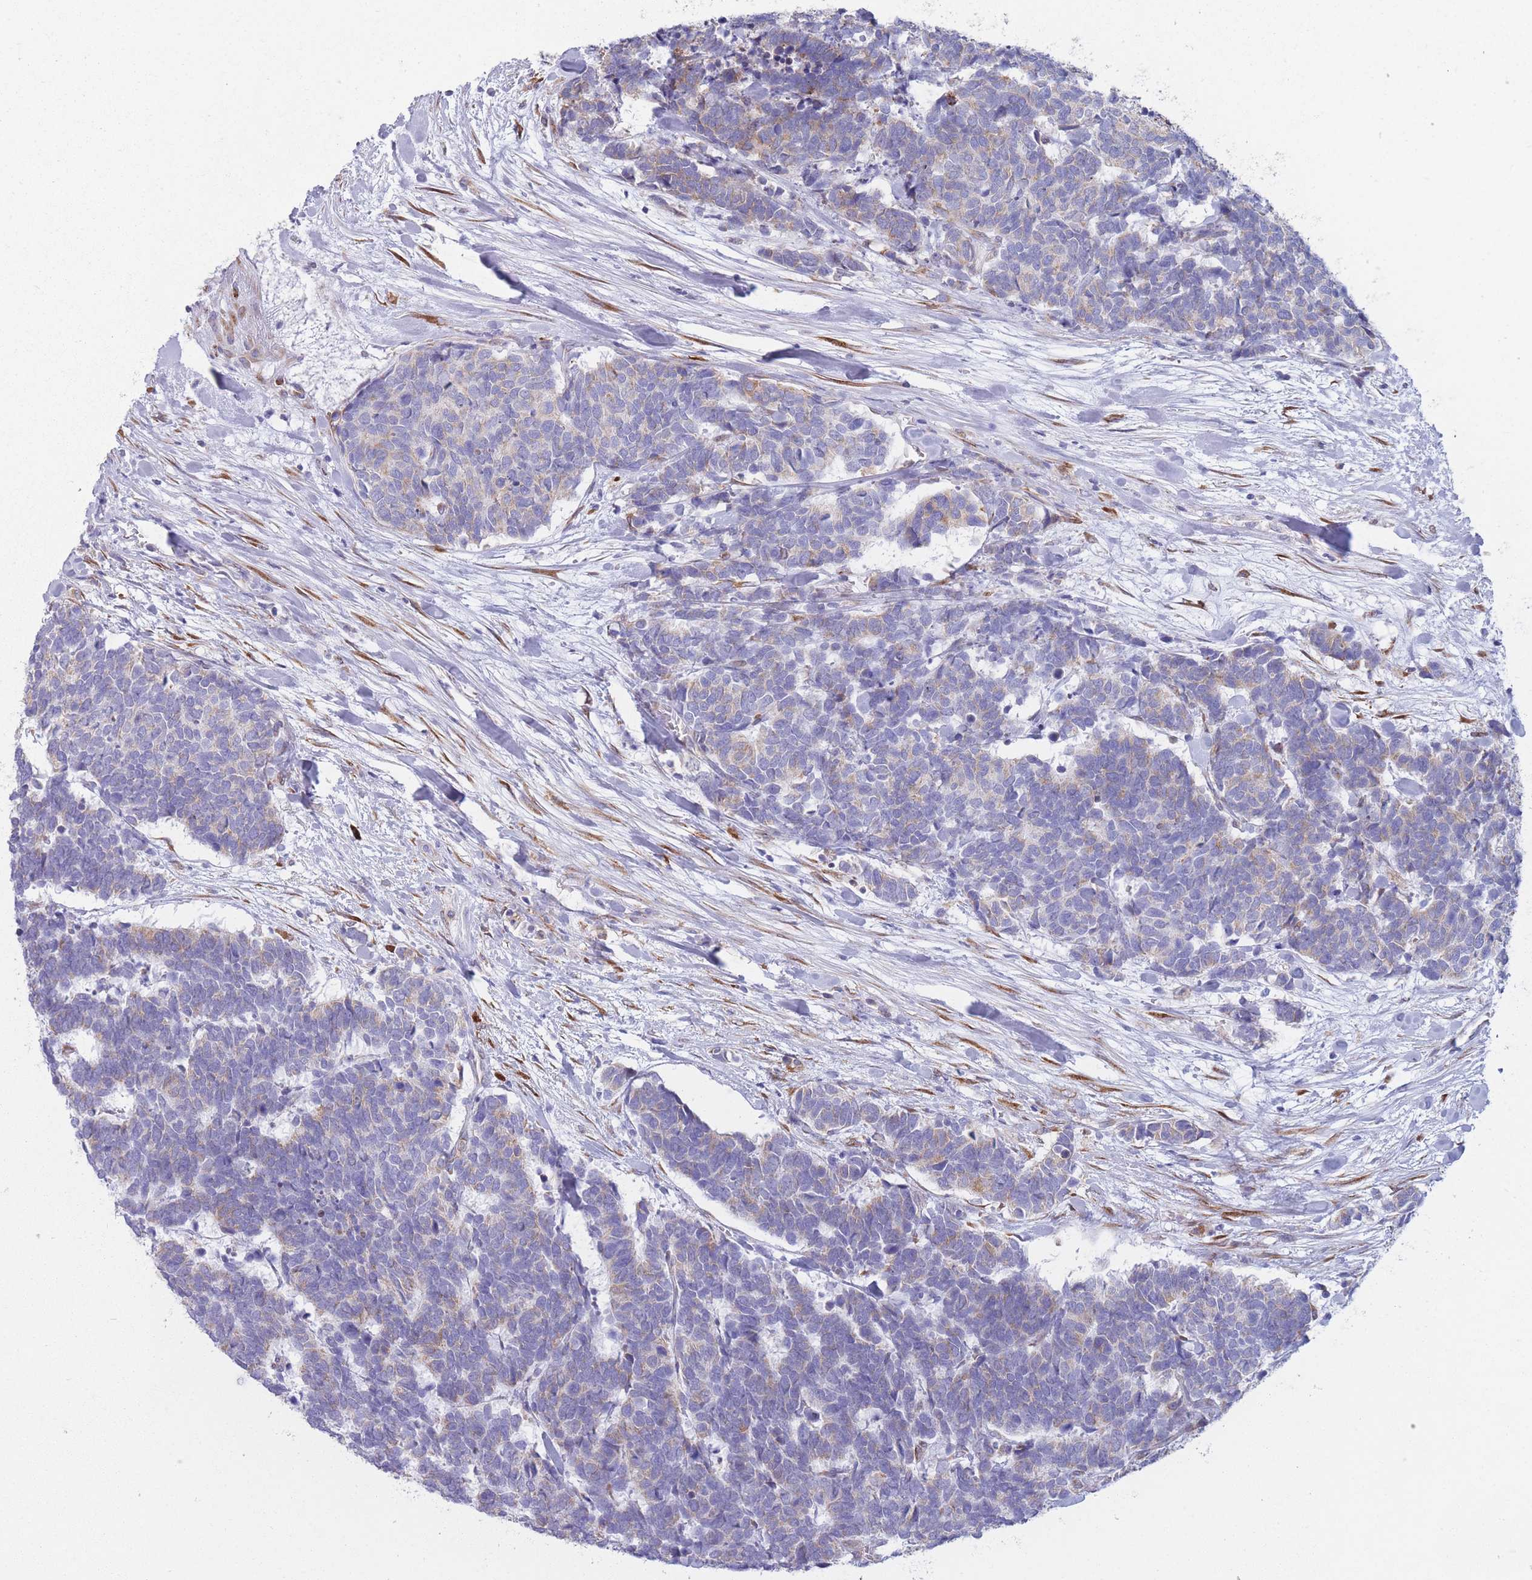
{"staining": {"intensity": "weak", "quantity": "<25%", "location": "cytoplasmic/membranous"}, "tissue": "carcinoid", "cell_type": "Tumor cells", "image_type": "cancer", "snomed": [{"axis": "morphology", "description": "Carcinoma, NOS"}, {"axis": "morphology", "description": "Carcinoid, malignant, NOS"}, {"axis": "topography", "description": "Urinary bladder"}], "caption": "Carcinoma was stained to show a protein in brown. There is no significant positivity in tumor cells. (Stains: DAB immunohistochemistry (IHC) with hematoxylin counter stain, Microscopy: brightfield microscopy at high magnification).", "gene": "MRPL30", "patient": {"sex": "male", "age": 57}}